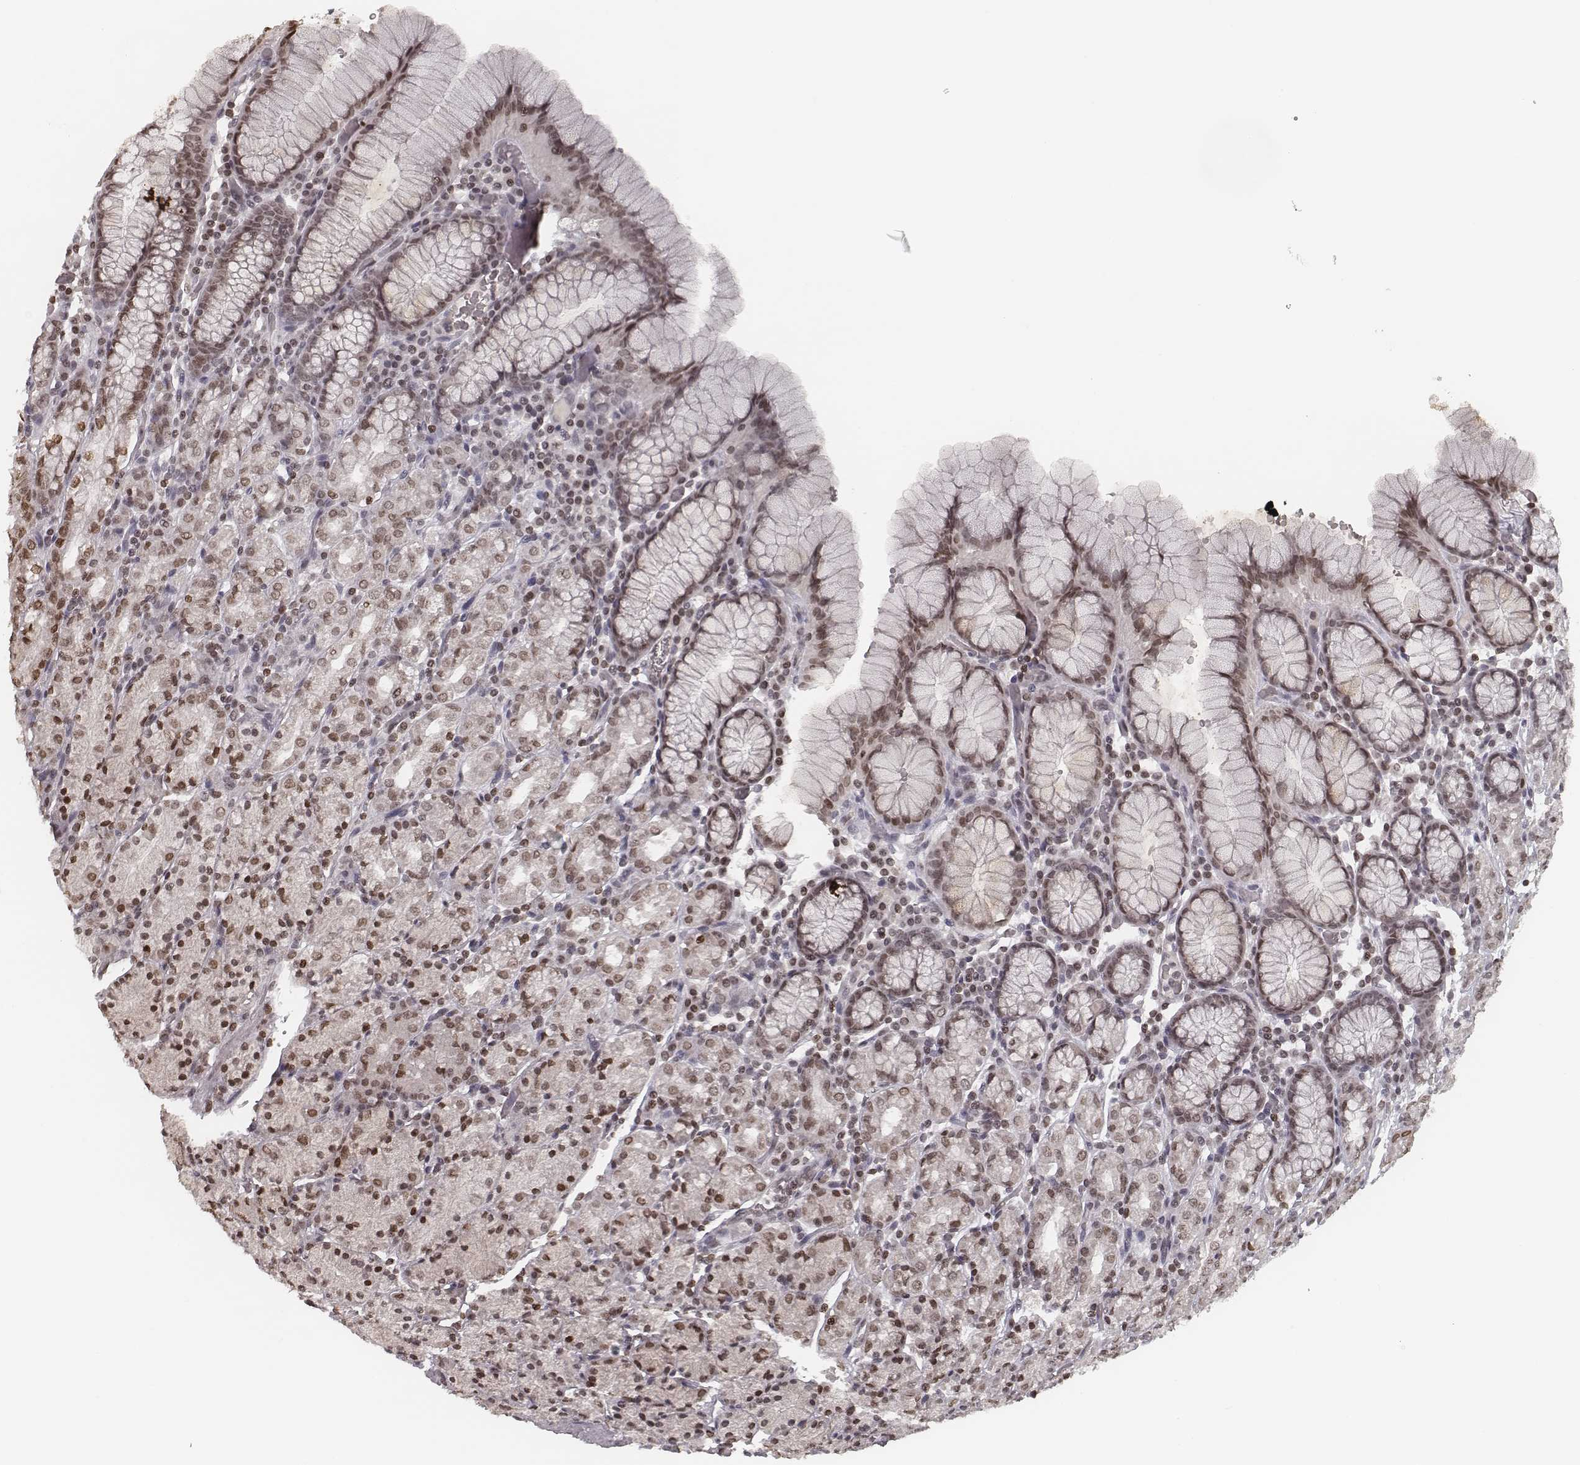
{"staining": {"intensity": "moderate", "quantity": ">75%", "location": "nuclear"}, "tissue": "stomach", "cell_type": "Glandular cells", "image_type": "normal", "snomed": [{"axis": "morphology", "description": "Normal tissue, NOS"}, {"axis": "topography", "description": "Stomach, upper"}, {"axis": "topography", "description": "Stomach"}], "caption": "Immunohistochemistry photomicrograph of normal stomach: stomach stained using IHC exhibits medium levels of moderate protein expression localized specifically in the nuclear of glandular cells, appearing as a nuclear brown color.", "gene": "HMGA2", "patient": {"sex": "male", "age": 62}}